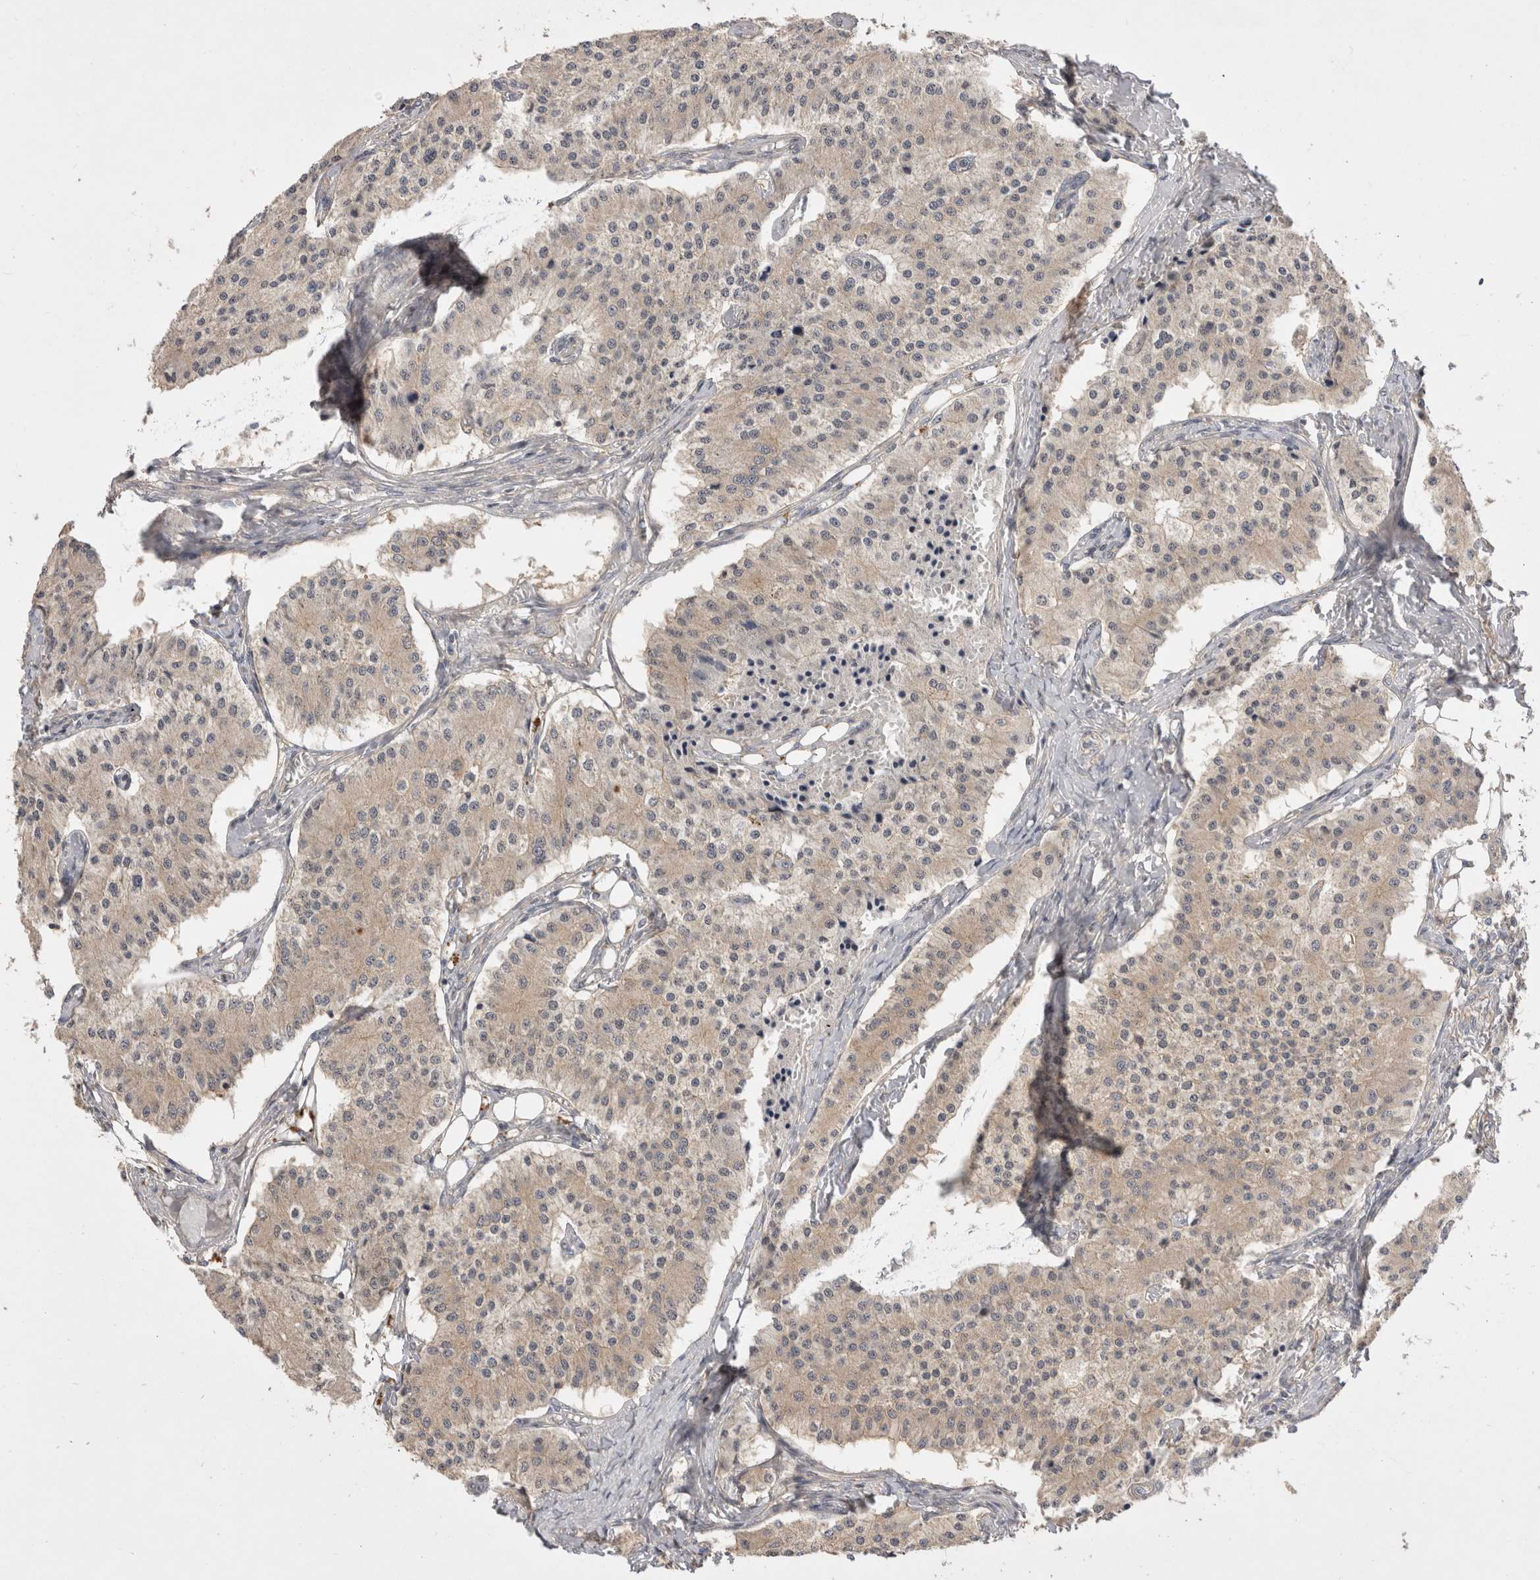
{"staining": {"intensity": "weak", "quantity": ">75%", "location": "cytoplasmic/membranous"}, "tissue": "carcinoid", "cell_type": "Tumor cells", "image_type": "cancer", "snomed": [{"axis": "morphology", "description": "Carcinoid, malignant, NOS"}, {"axis": "topography", "description": "Colon"}], "caption": "Immunohistochemical staining of carcinoid (malignant) reveals low levels of weak cytoplasmic/membranous expression in approximately >75% of tumor cells. The staining is performed using DAB brown chromogen to label protein expression. The nuclei are counter-stained blue using hematoxylin.", "gene": "CERS3", "patient": {"sex": "female", "age": 52}}